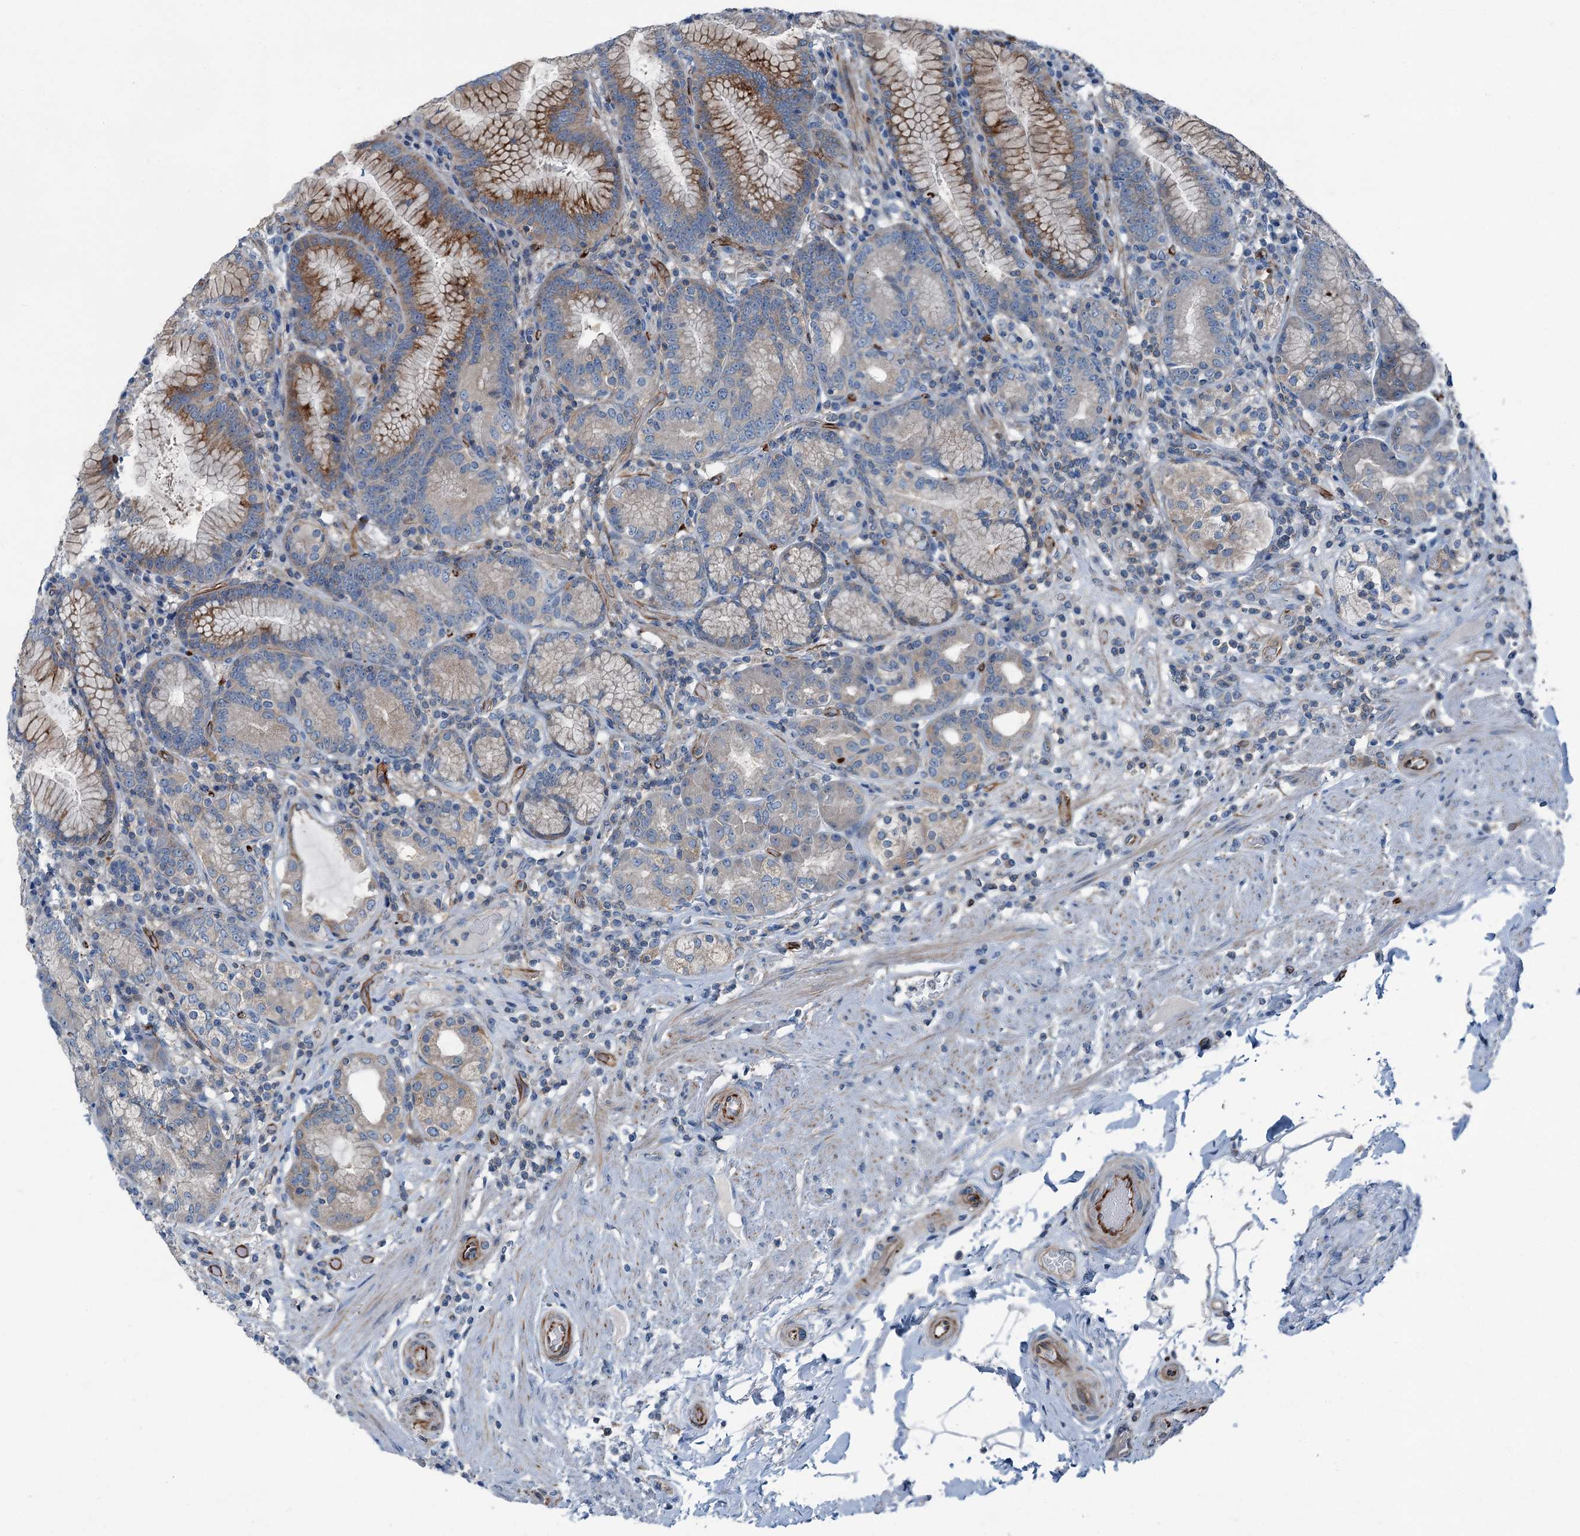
{"staining": {"intensity": "strong", "quantity": "25%-75%", "location": "cytoplasmic/membranous"}, "tissue": "stomach", "cell_type": "Glandular cells", "image_type": "normal", "snomed": [{"axis": "morphology", "description": "Normal tissue, NOS"}, {"axis": "topography", "description": "Stomach, upper"}, {"axis": "topography", "description": "Stomach, lower"}], "caption": "Protein analysis of normal stomach shows strong cytoplasmic/membranous staining in about 25%-75% of glandular cells.", "gene": "AXL", "patient": {"sex": "female", "age": 76}}